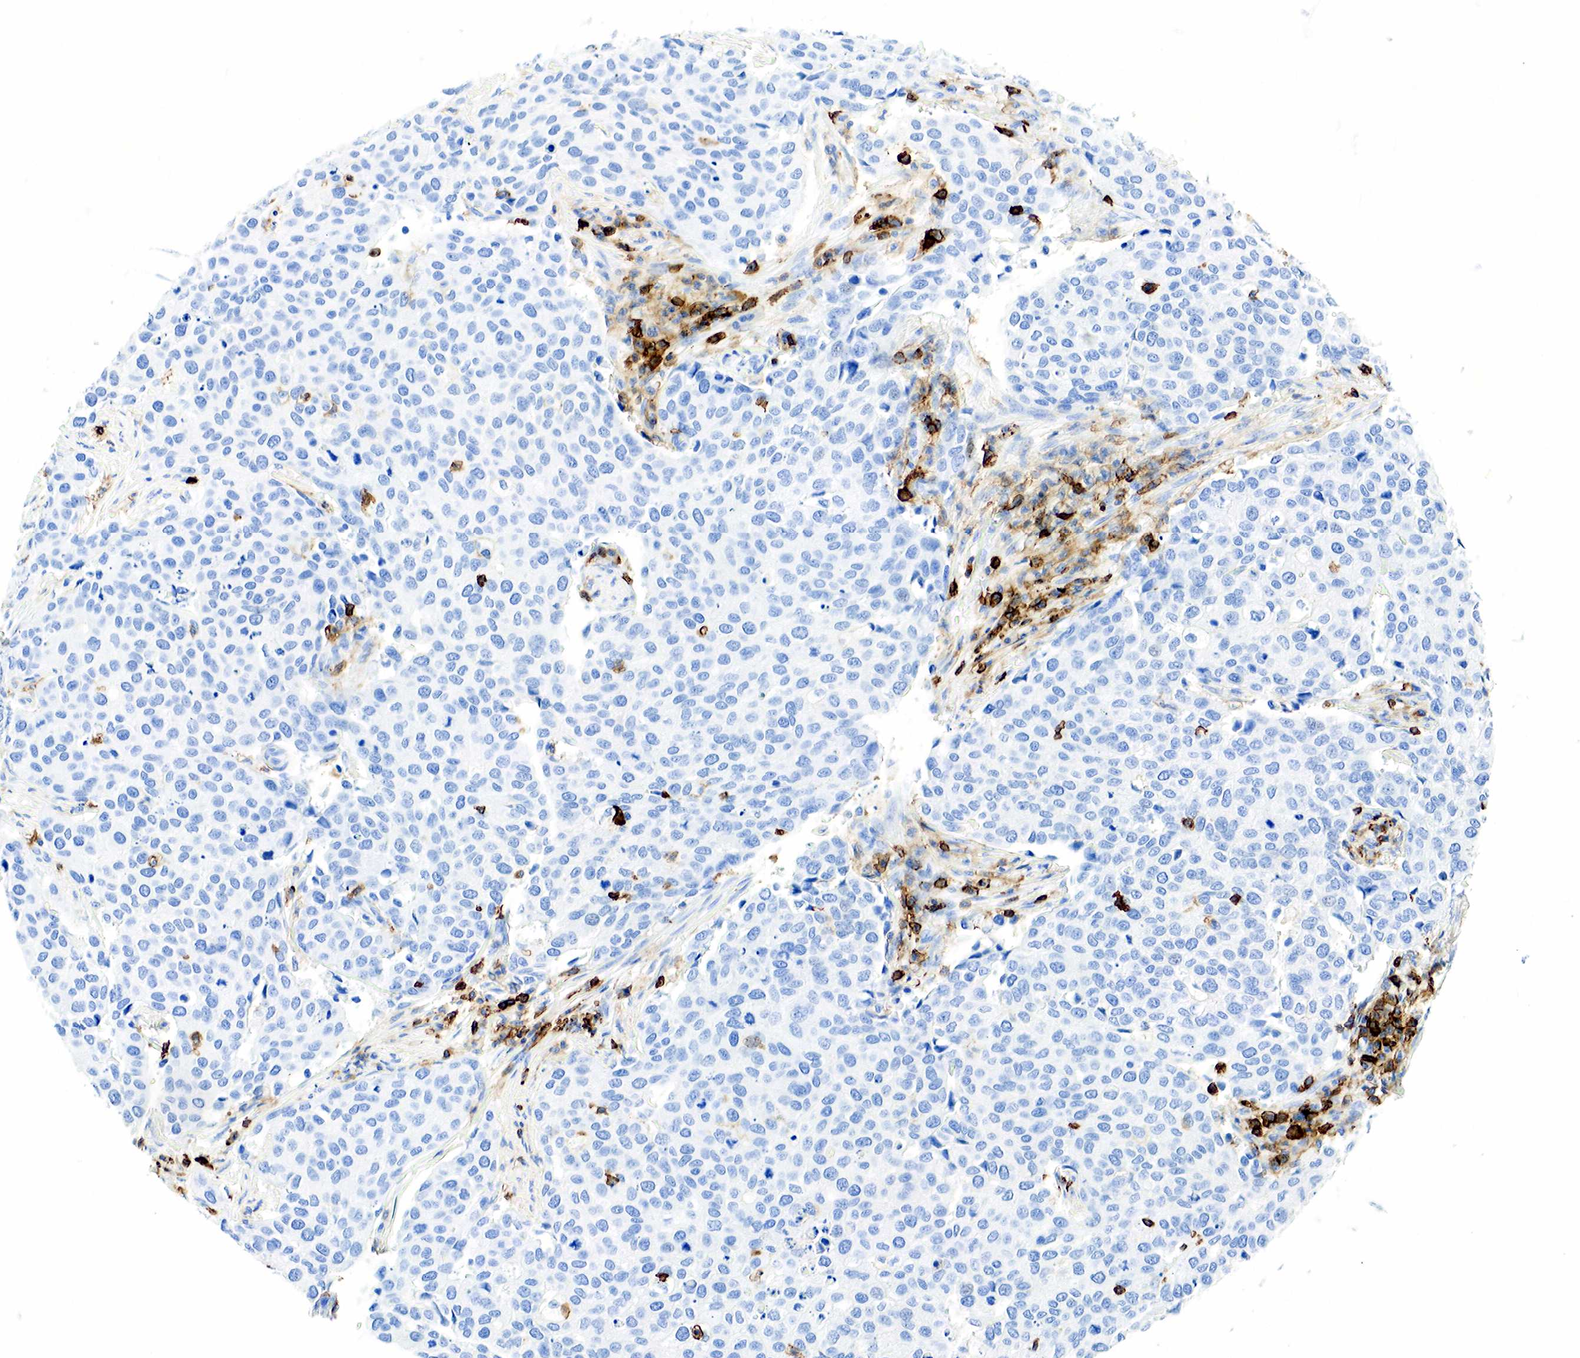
{"staining": {"intensity": "negative", "quantity": "none", "location": "none"}, "tissue": "cervical cancer", "cell_type": "Tumor cells", "image_type": "cancer", "snomed": [{"axis": "morphology", "description": "Squamous cell carcinoma, NOS"}, {"axis": "topography", "description": "Cervix"}], "caption": "Cervical squamous cell carcinoma was stained to show a protein in brown. There is no significant positivity in tumor cells.", "gene": "PTPRC", "patient": {"sex": "female", "age": 54}}